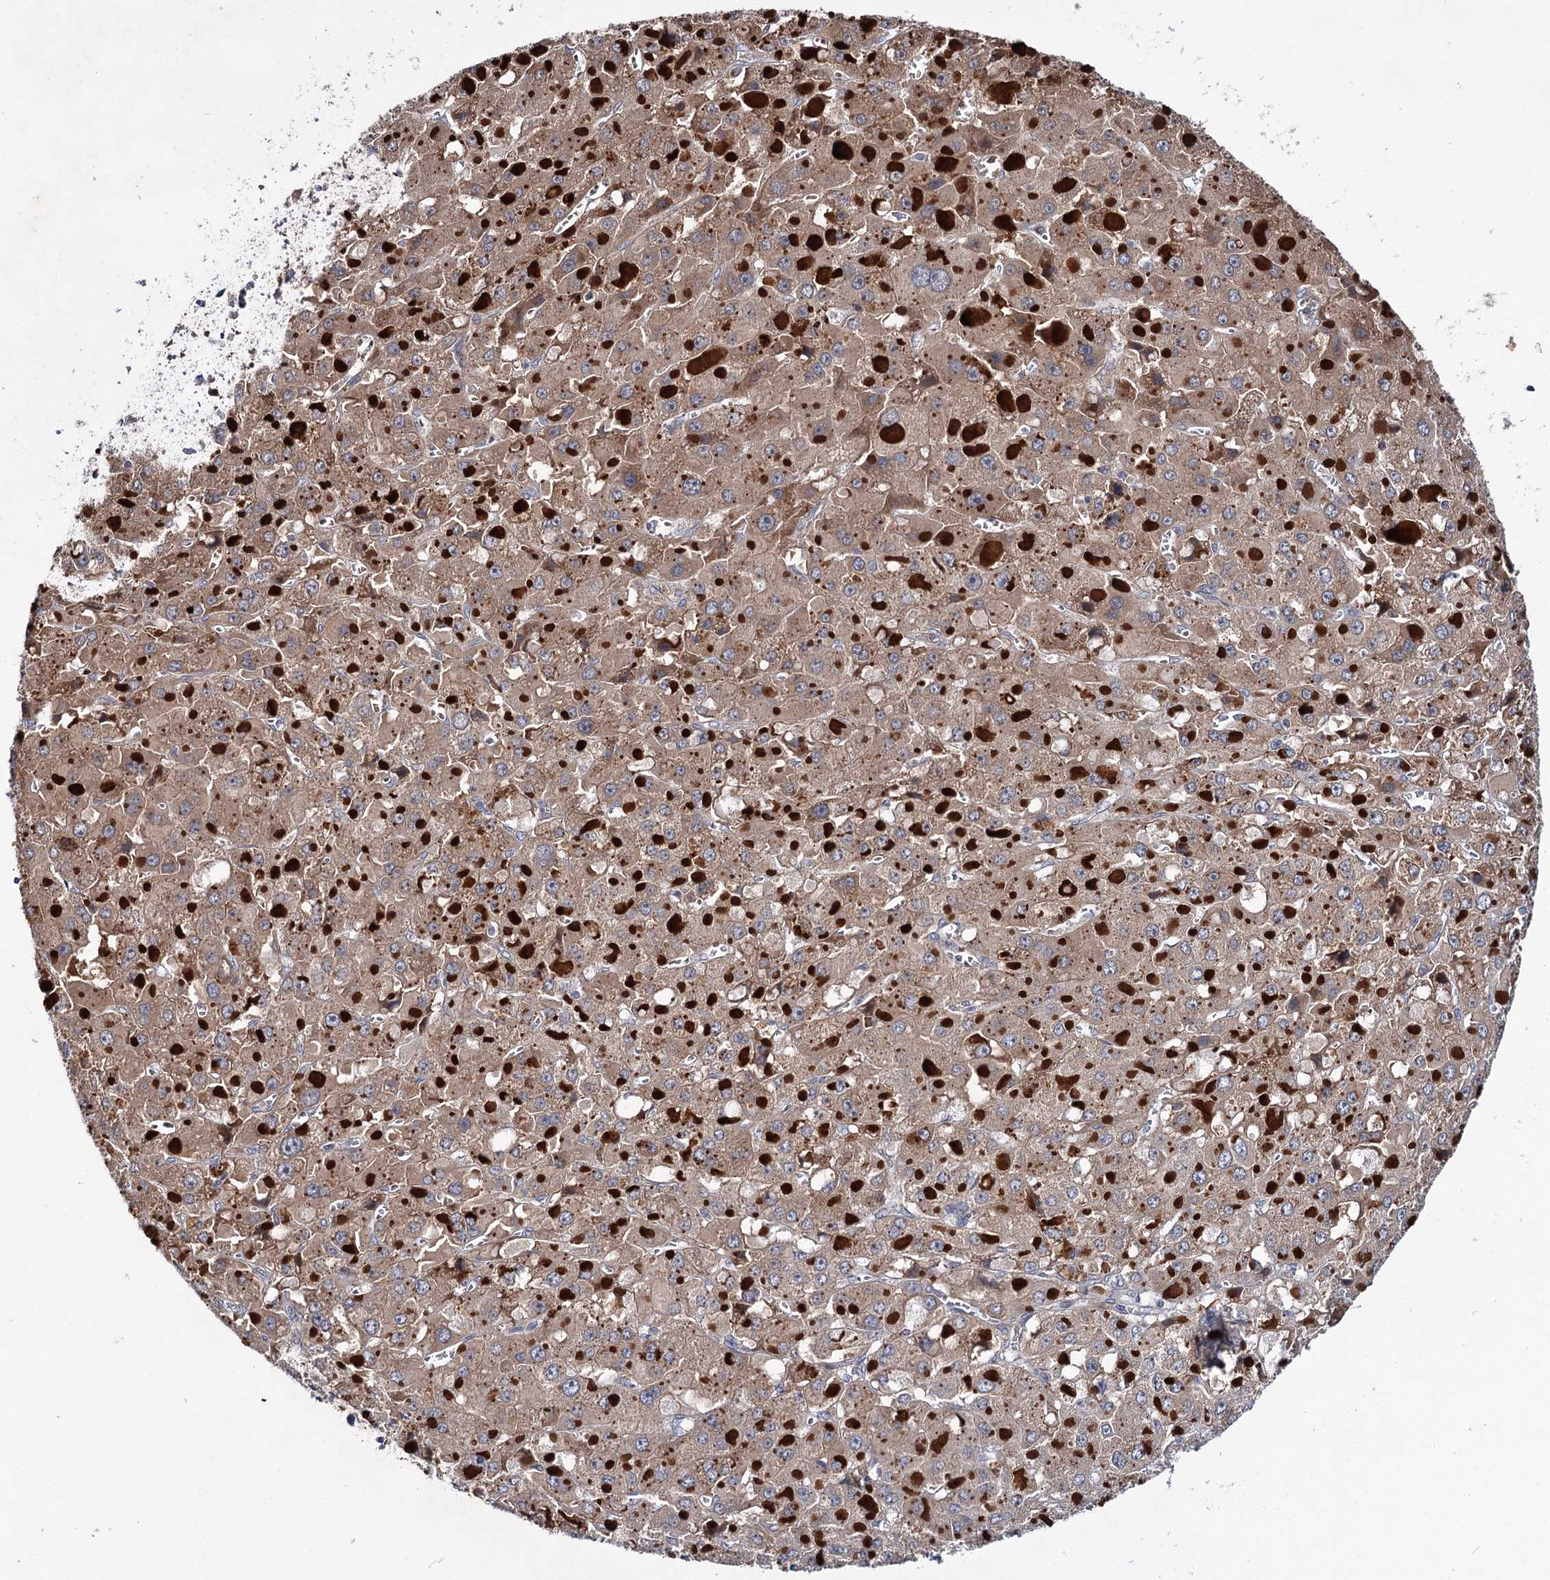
{"staining": {"intensity": "moderate", "quantity": ">75%", "location": "cytoplasmic/membranous"}, "tissue": "liver cancer", "cell_type": "Tumor cells", "image_type": "cancer", "snomed": [{"axis": "morphology", "description": "Carcinoma, Hepatocellular, NOS"}, {"axis": "topography", "description": "Liver"}], "caption": "This is a micrograph of IHC staining of liver cancer, which shows moderate positivity in the cytoplasmic/membranous of tumor cells.", "gene": "PTPN3", "patient": {"sex": "female", "age": 73}}